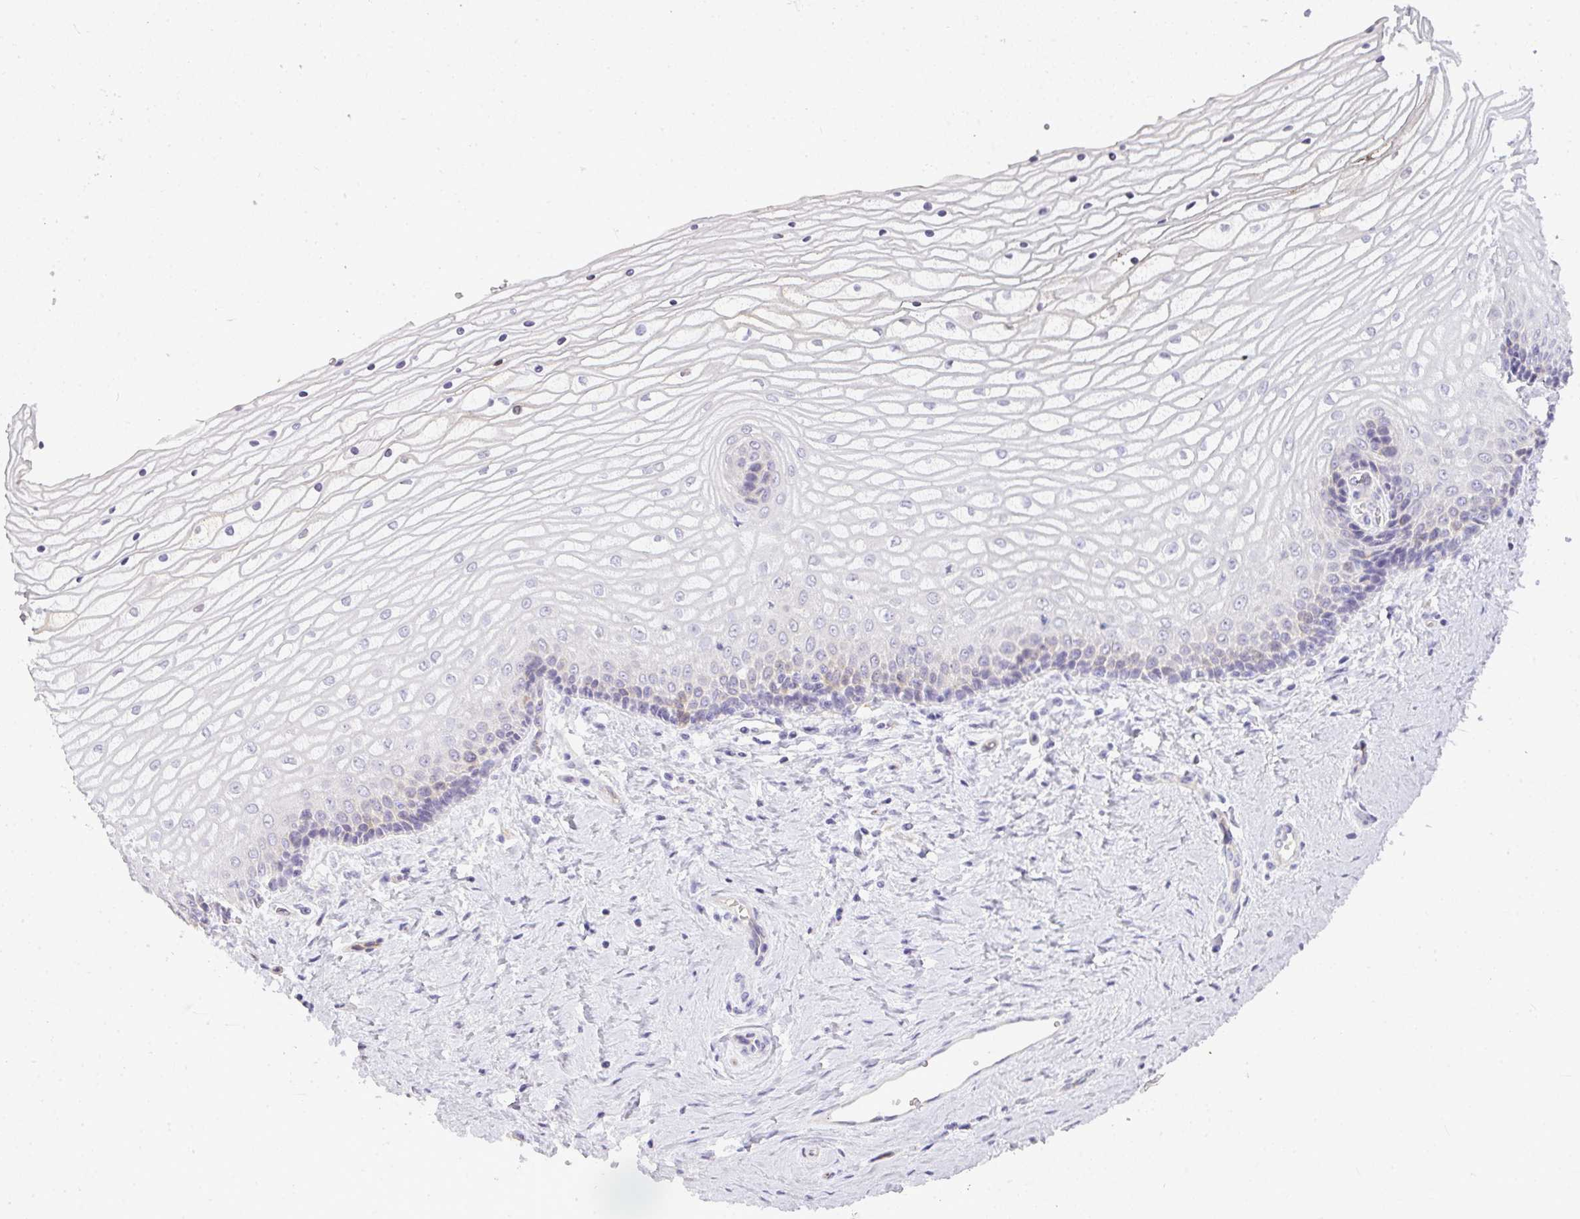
{"staining": {"intensity": "moderate", "quantity": "<25%", "location": "cytoplasmic/membranous"}, "tissue": "vagina", "cell_type": "Squamous epithelial cells", "image_type": "normal", "snomed": [{"axis": "morphology", "description": "Normal tissue, NOS"}, {"axis": "topography", "description": "Vagina"}], "caption": "Immunohistochemistry (DAB) staining of unremarkable vagina shows moderate cytoplasmic/membranous protein expression in about <25% of squamous epithelial cells. Immunohistochemistry (ihc) stains the protein in brown and the nuclei are stained blue.", "gene": "LIPE", "patient": {"sex": "female", "age": 45}}